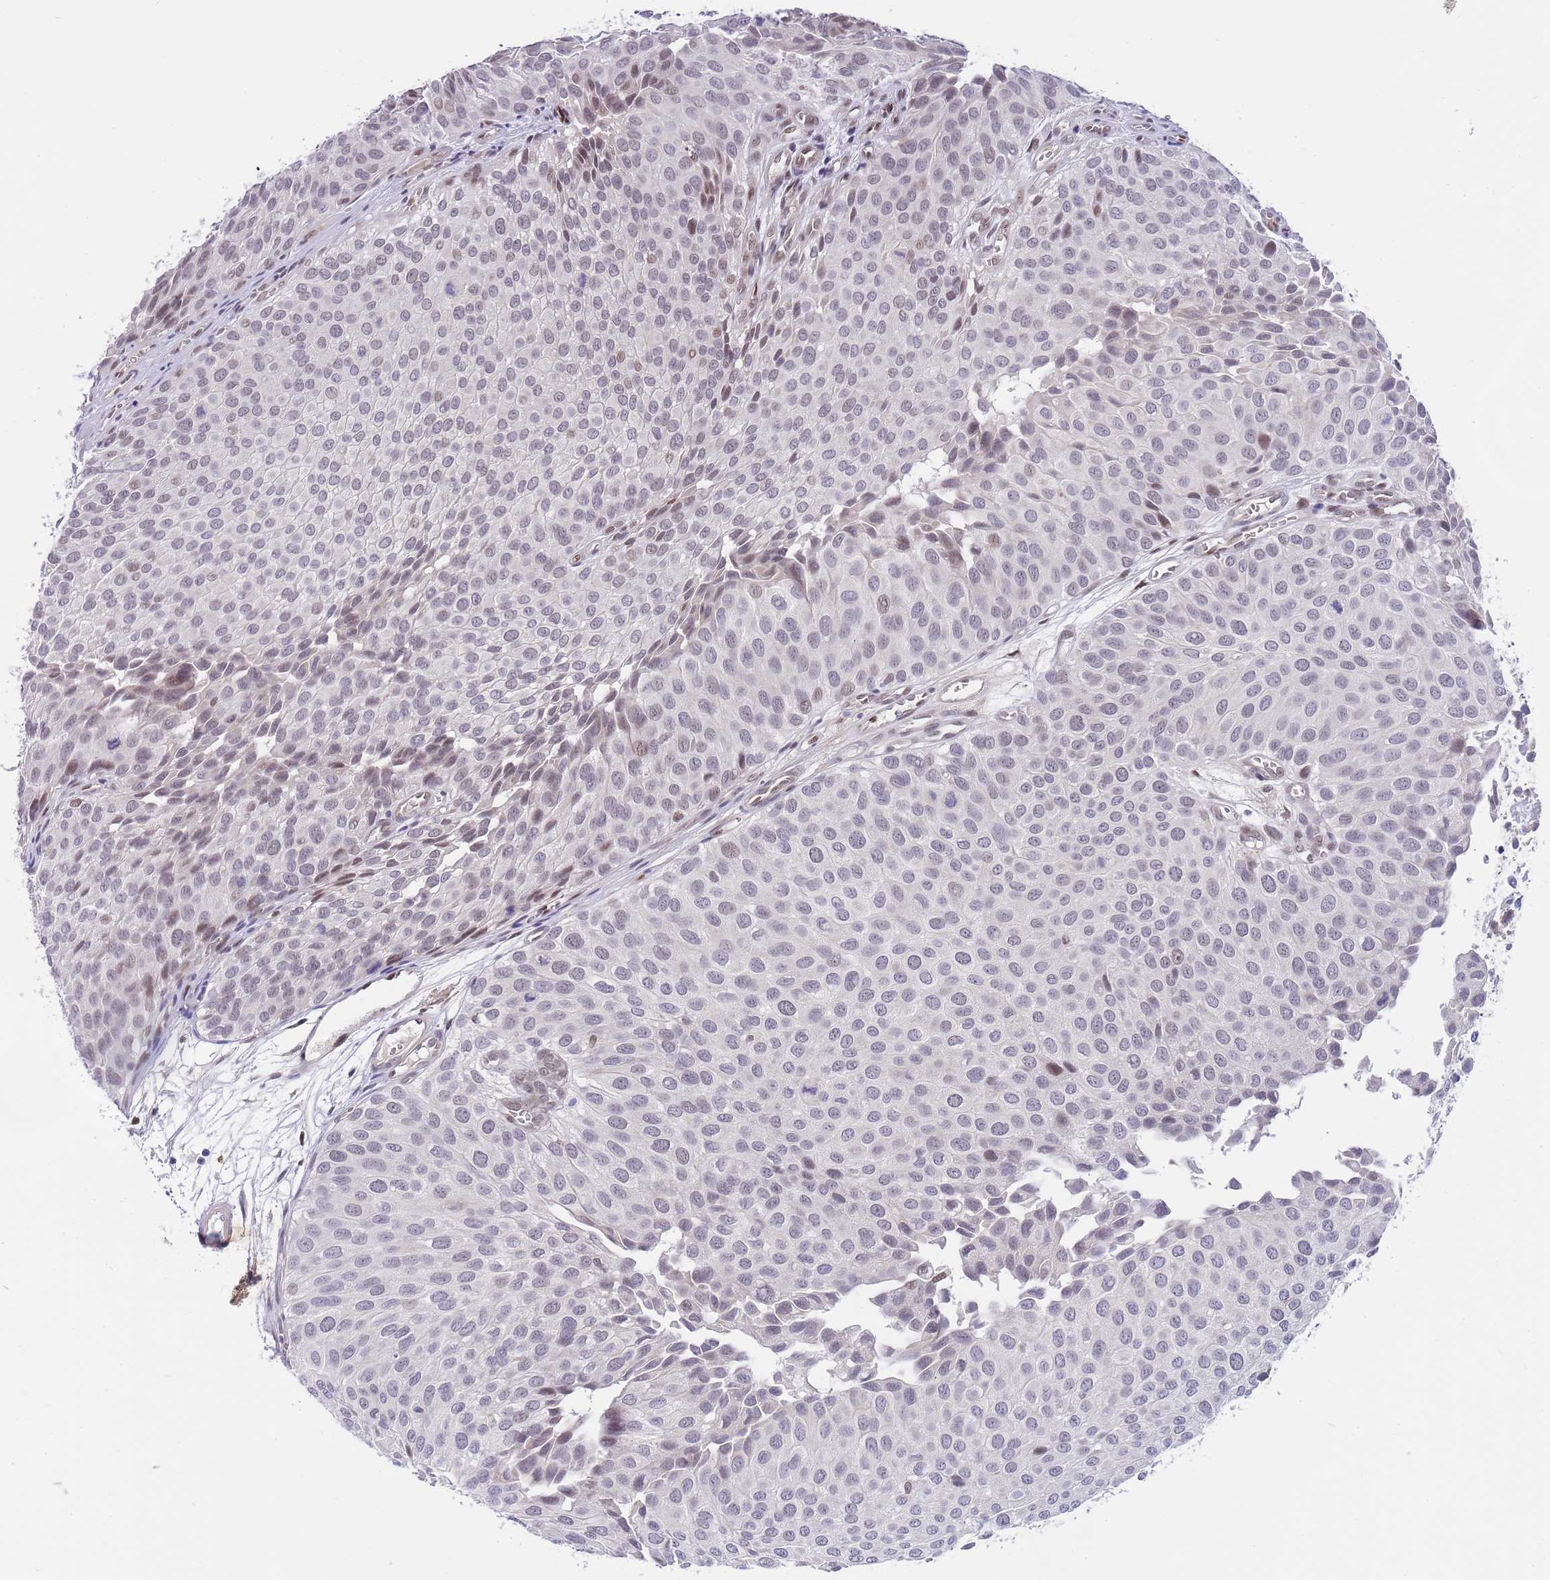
{"staining": {"intensity": "moderate", "quantity": "<25%", "location": "nuclear"}, "tissue": "urothelial cancer", "cell_type": "Tumor cells", "image_type": "cancer", "snomed": [{"axis": "morphology", "description": "Urothelial carcinoma, Low grade"}, {"axis": "topography", "description": "Urinary bladder"}], "caption": "High-magnification brightfield microscopy of urothelial cancer stained with DAB (brown) and counterstained with hematoxylin (blue). tumor cells exhibit moderate nuclear staining is identified in about<25% of cells.", "gene": "NLRP6", "patient": {"sex": "male", "age": 88}}